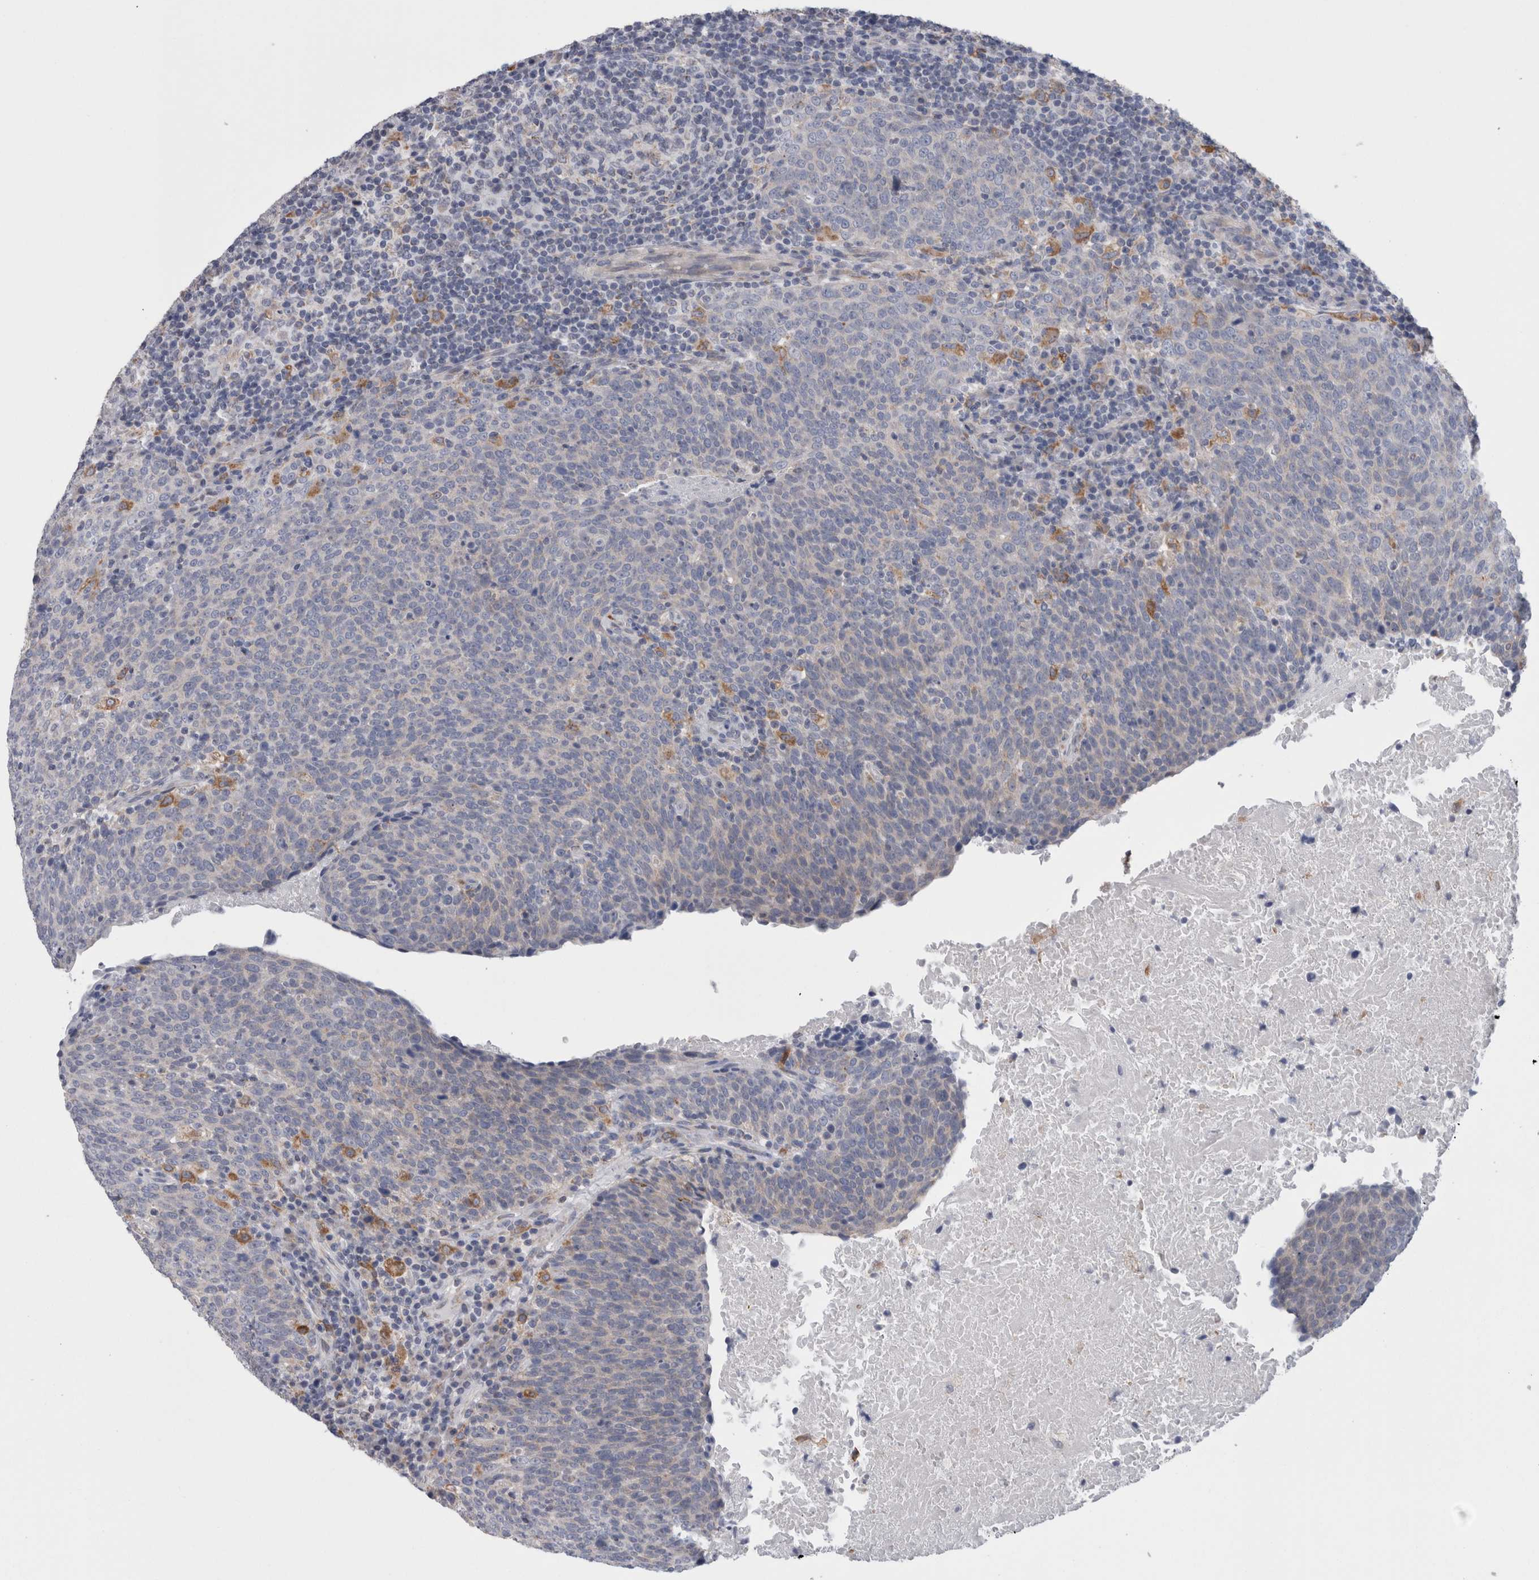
{"staining": {"intensity": "negative", "quantity": "none", "location": "none"}, "tissue": "head and neck cancer", "cell_type": "Tumor cells", "image_type": "cancer", "snomed": [{"axis": "morphology", "description": "Squamous cell carcinoma, NOS"}, {"axis": "morphology", "description": "Squamous cell carcinoma, metastatic, NOS"}, {"axis": "topography", "description": "Lymph node"}, {"axis": "topography", "description": "Head-Neck"}], "caption": "Head and neck cancer (metastatic squamous cell carcinoma) stained for a protein using immunohistochemistry shows no positivity tumor cells.", "gene": "GDAP1", "patient": {"sex": "male", "age": 62}}